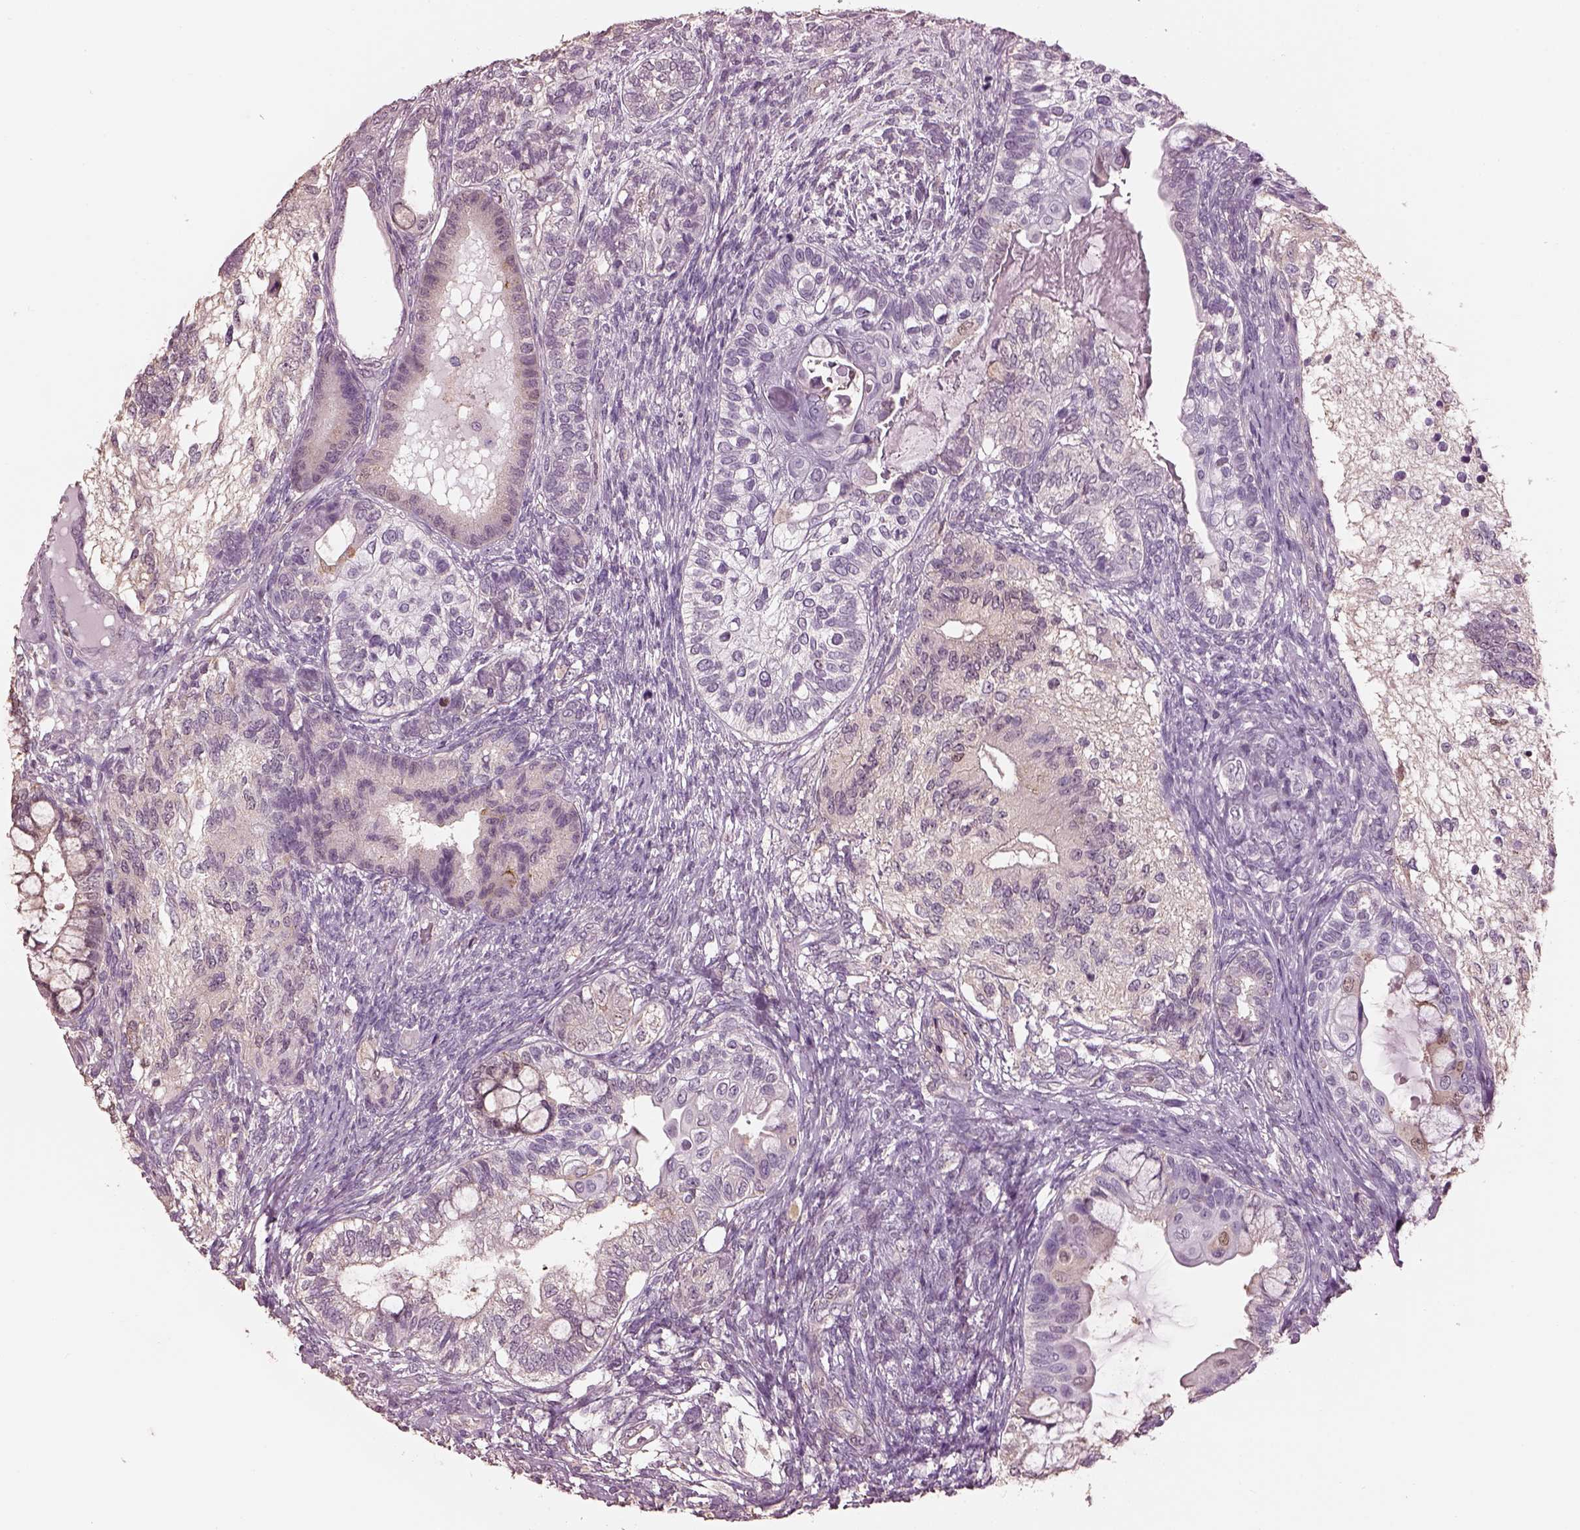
{"staining": {"intensity": "negative", "quantity": "none", "location": "none"}, "tissue": "testis cancer", "cell_type": "Tumor cells", "image_type": "cancer", "snomed": [{"axis": "morphology", "description": "Seminoma, NOS"}, {"axis": "morphology", "description": "Carcinoma, Embryonal, NOS"}, {"axis": "topography", "description": "Testis"}], "caption": "High magnification brightfield microscopy of testis seminoma stained with DAB (brown) and counterstained with hematoxylin (blue): tumor cells show no significant staining.", "gene": "SRI", "patient": {"sex": "male", "age": 41}}